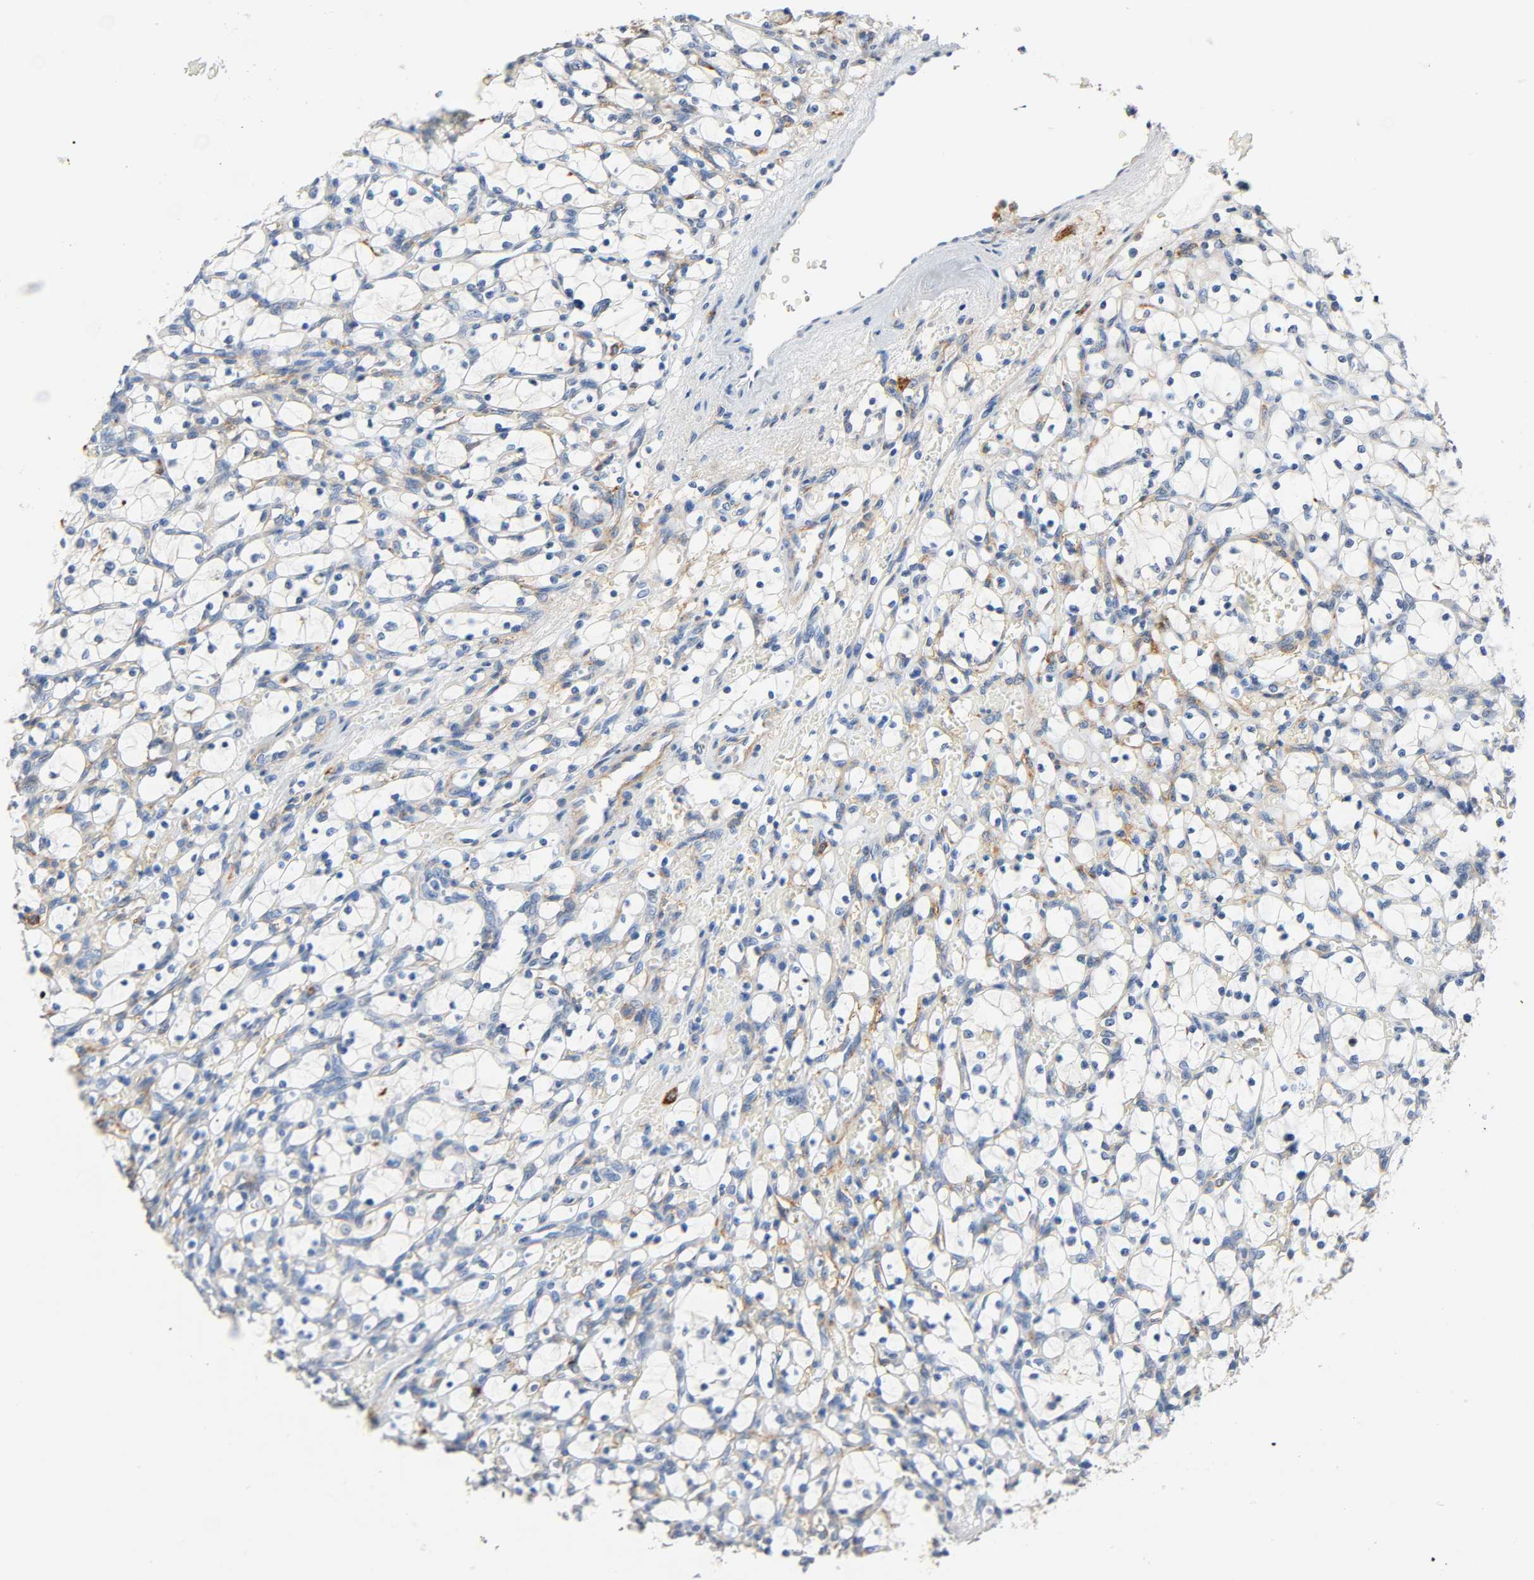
{"staining": {"intensity": "weak", "quantity": "<25%", "location": "cytoplasmic/membranous"}, "tissue": "renal cancer", "cell_type": "Tumor cells", "image_type": "cancer", "snomed": [{"axis": "morphology", "description": "Adenocarcinoma, NOS"}, {"axis": "topography", "description": "Kidney"}], "caption": "This is an immunohistochemistry histopathology image of human renal cancer (adenocarcinoma). There is no positivity in tumor cells.", "gene": "ANPEP", "patient": {"sex": "female", "age": 69}}